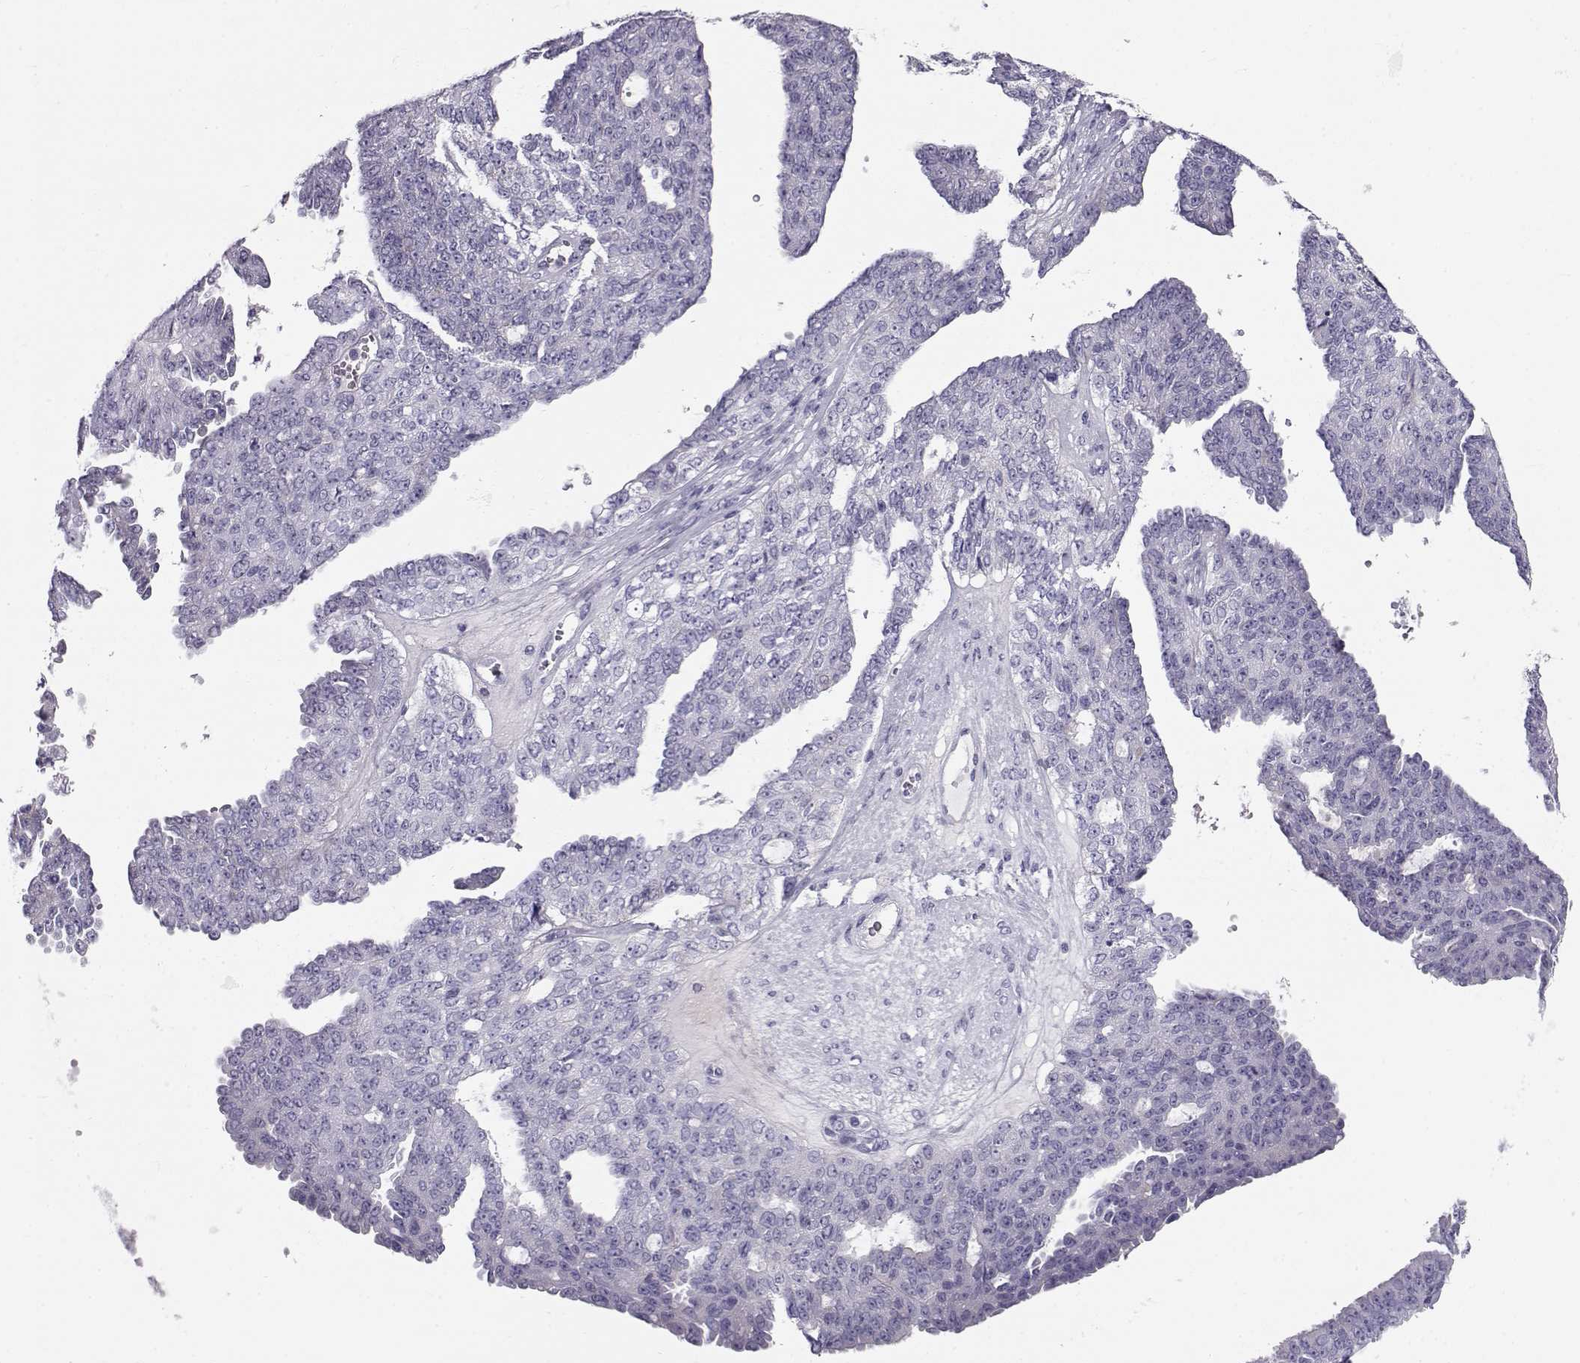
{"staining": {"intensity": "negative", "quantity": "none", "location": "none"}, "tissue": "ovarian cancer", "cell_type": "Tumor cells", "image_type": "cancer", "snomed": [{"axis": "morphology", "description": "Cystadenocarcinoma, serous, NOS"}, {"axis": "topography", "description": "Ovary"}], "caption": "Ovarian serous cystadenocarcinoma stained for a protein using immunohistochemistry (IHC) shows no positivity tumor cells.", "gene": "GPR26", "patient": {"sex": "female", "age": 71}}